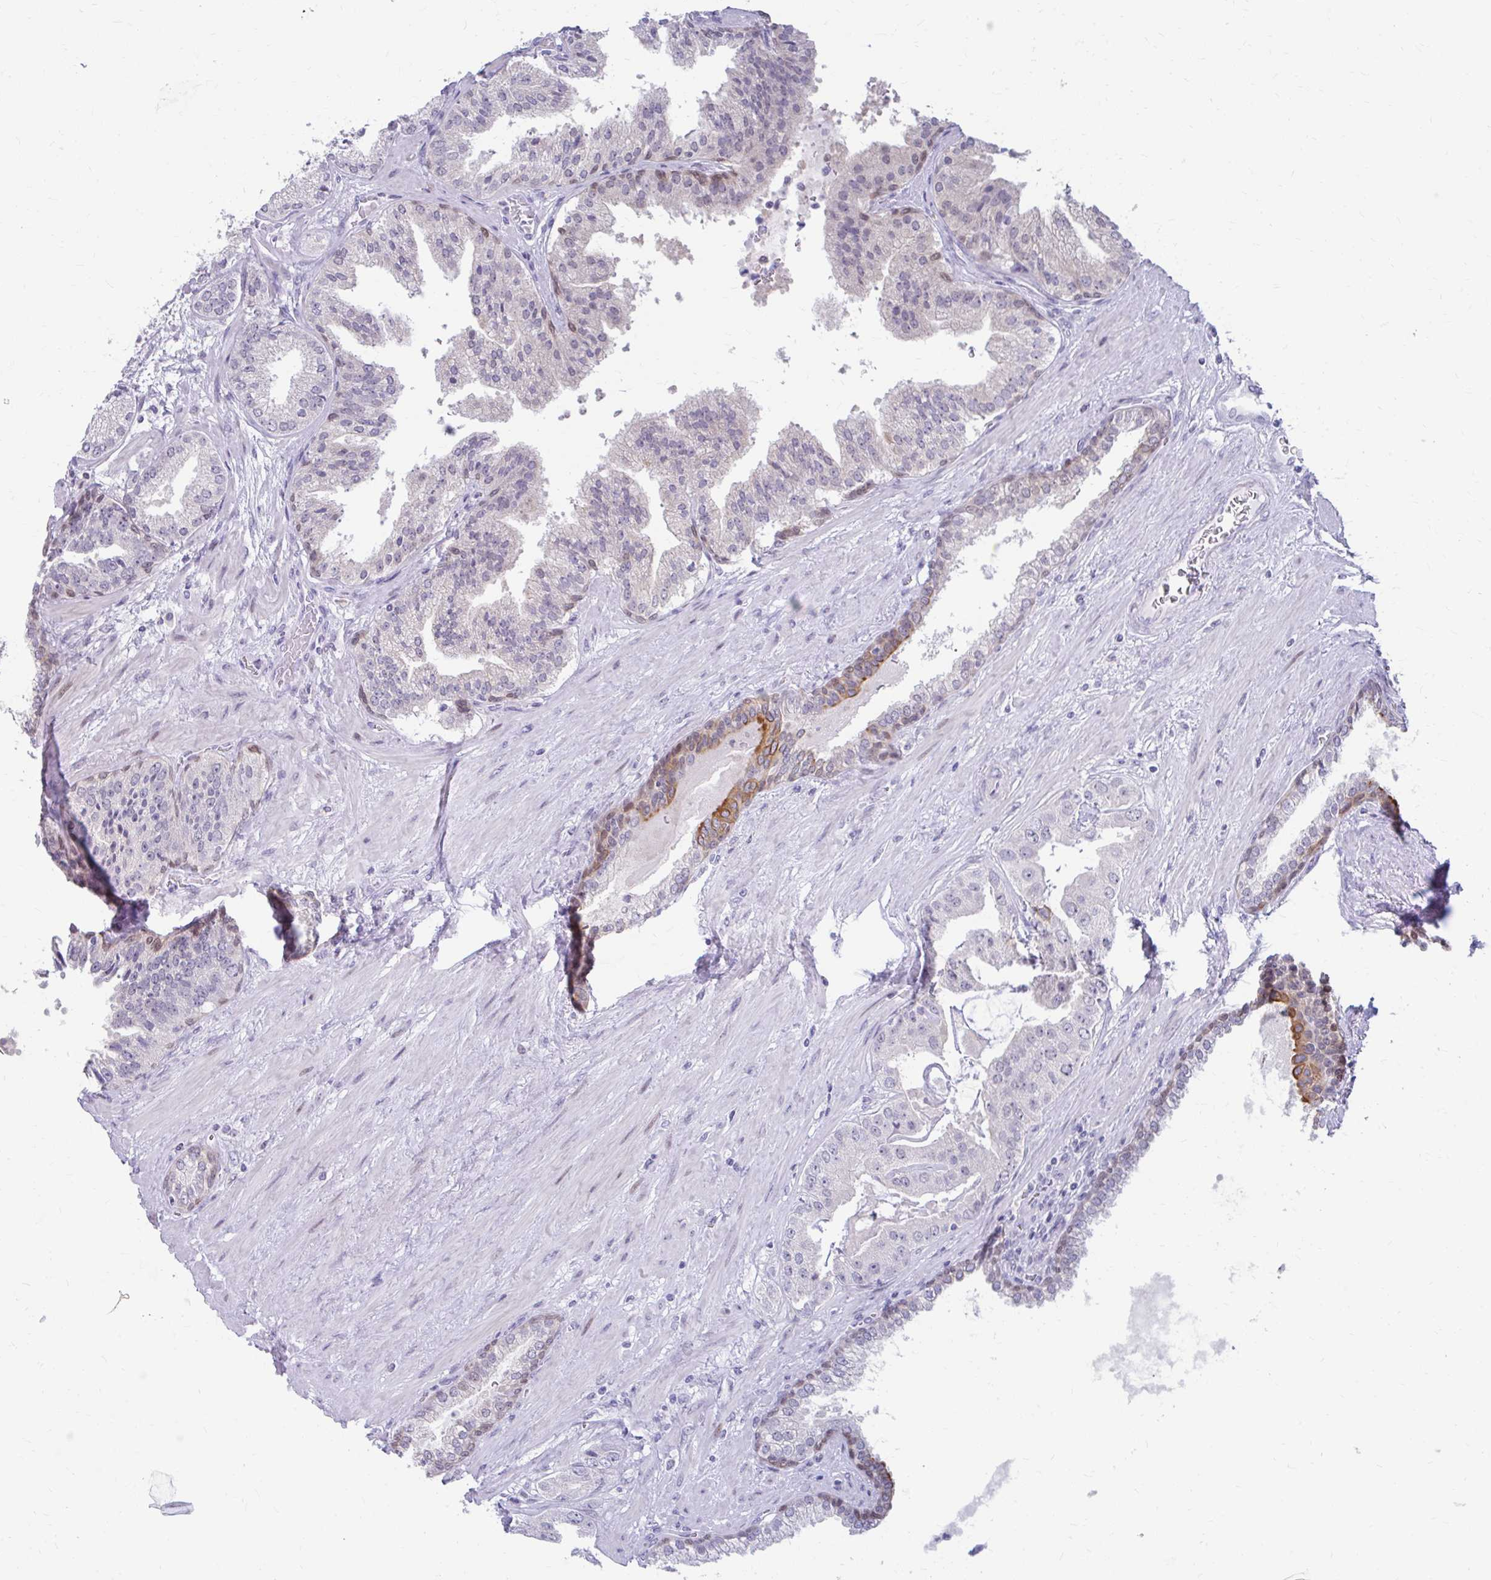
{"staining": {"intensity": "negative", "quantity": "none", "location": "none"}, "tissue": "prostate cancer", "cell_type": "Tumor cells", "image_type": "cancer", "snomed": [{"axis": "morphology", "description": "Adenocarcinoma, High grade"}, {"axis": "topography", "description": "Prostate"}], "caption": "There is no significant staining in tumor cells of prostate cancer. (Stains: DAB immunohistochemistry with hematoxylin counter stain, Microscopy: brightfield microscopy at high magnification).", "gene": "RGS16", "patient": {"sex": "male", "age": 63}}